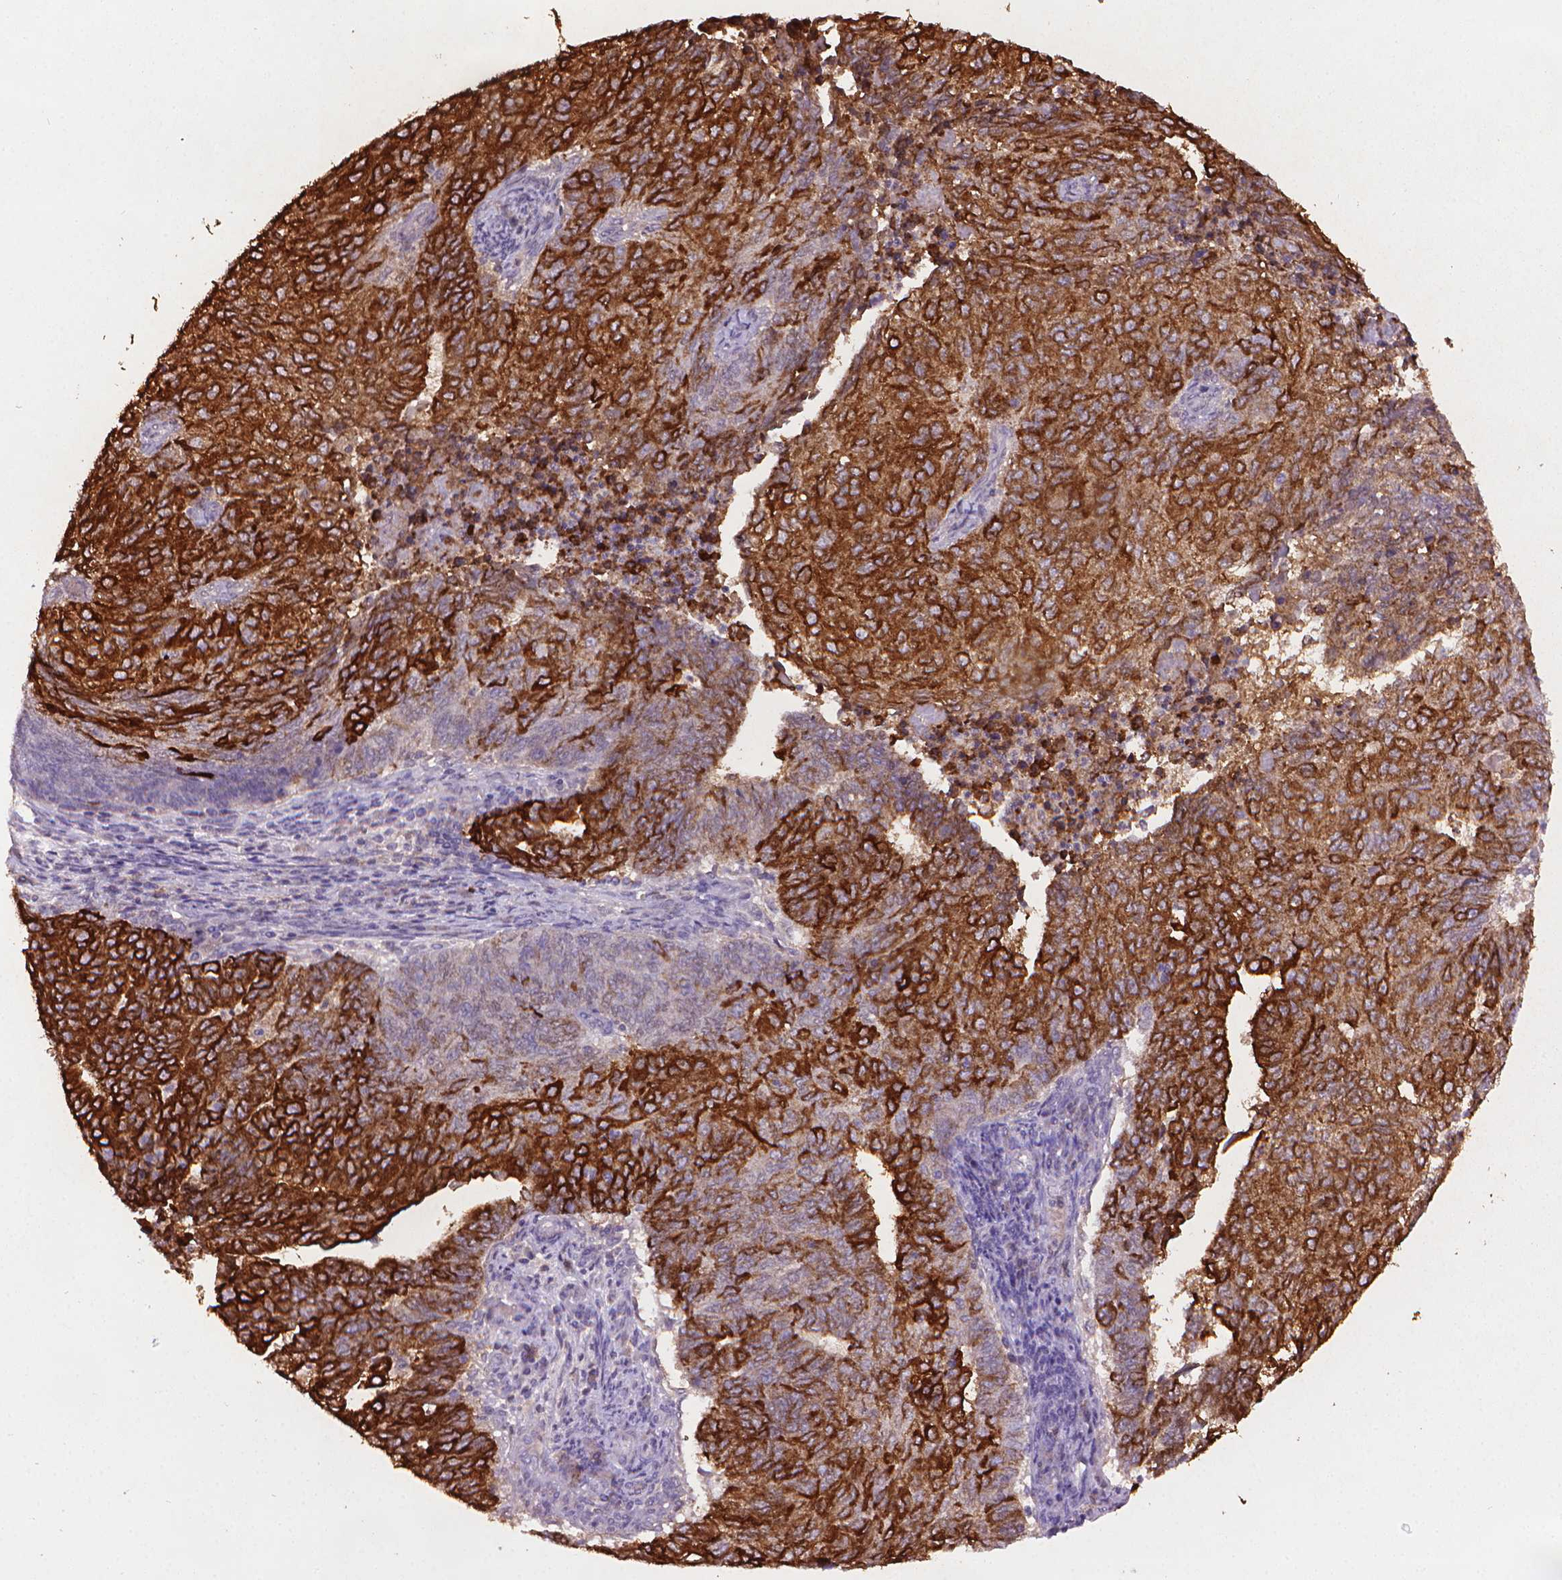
{"staining": {"intensity": "strong", "quantity": ">75%", "location": "cytoplasmic/membranous"}, "tissue": "endometrial cancer", "cell_type": "Tumor cells", "image_type": "cancer", "snomed": [{"axis": "morphology", "description": "Adenocarcinoma, NOS"}, {"axis": "topography", "description": "Endometrium"}], "caption": "Immunohistochemical staining of human endometrial adenocarcinoma demonstrates strong cytoplasmic/membranous protein positivity in about >75% of tumor cells.", "gene": "MUC1", "patient": {"sex": "female", "age": 82}}